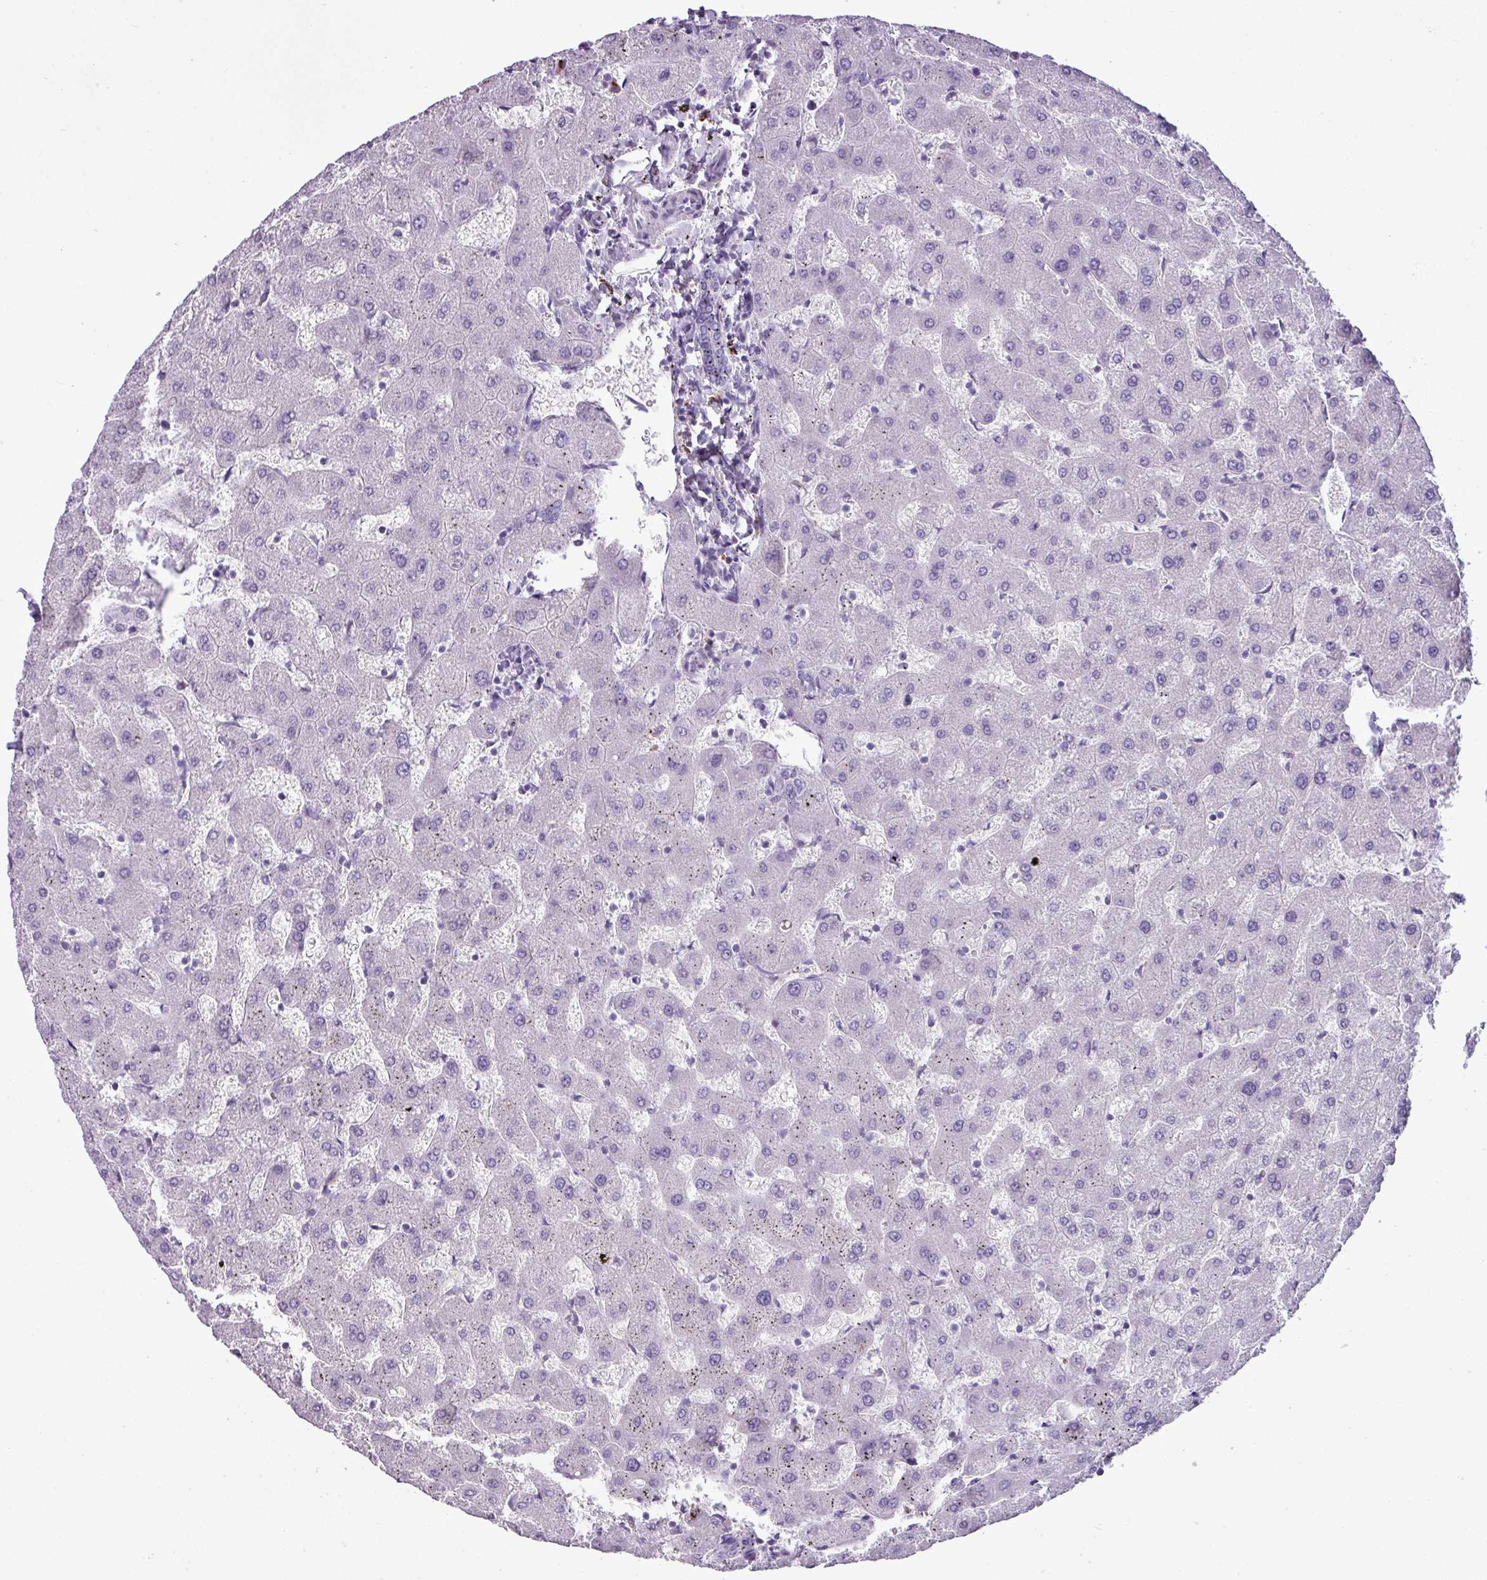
{"staining": {"intensity": "negative", "quantity": "none", "location": "none"}, "tissue": "liver", "cell_type": "Cholangiocytes", "image_type": "normal", "snomed": [{"axis": "morphology", "description": "Normal tissue, NOS"}, {"axis": "topography", "description": "Liver"}], "caption": "Immunohistochemistry (IHC) photomicrograph of unremarkable liver stained for a protein (brown), which shows no positivity in cholangiocytes.", "gene": "RBMXL2", "patient": {"sex": "female", "age": 63}}